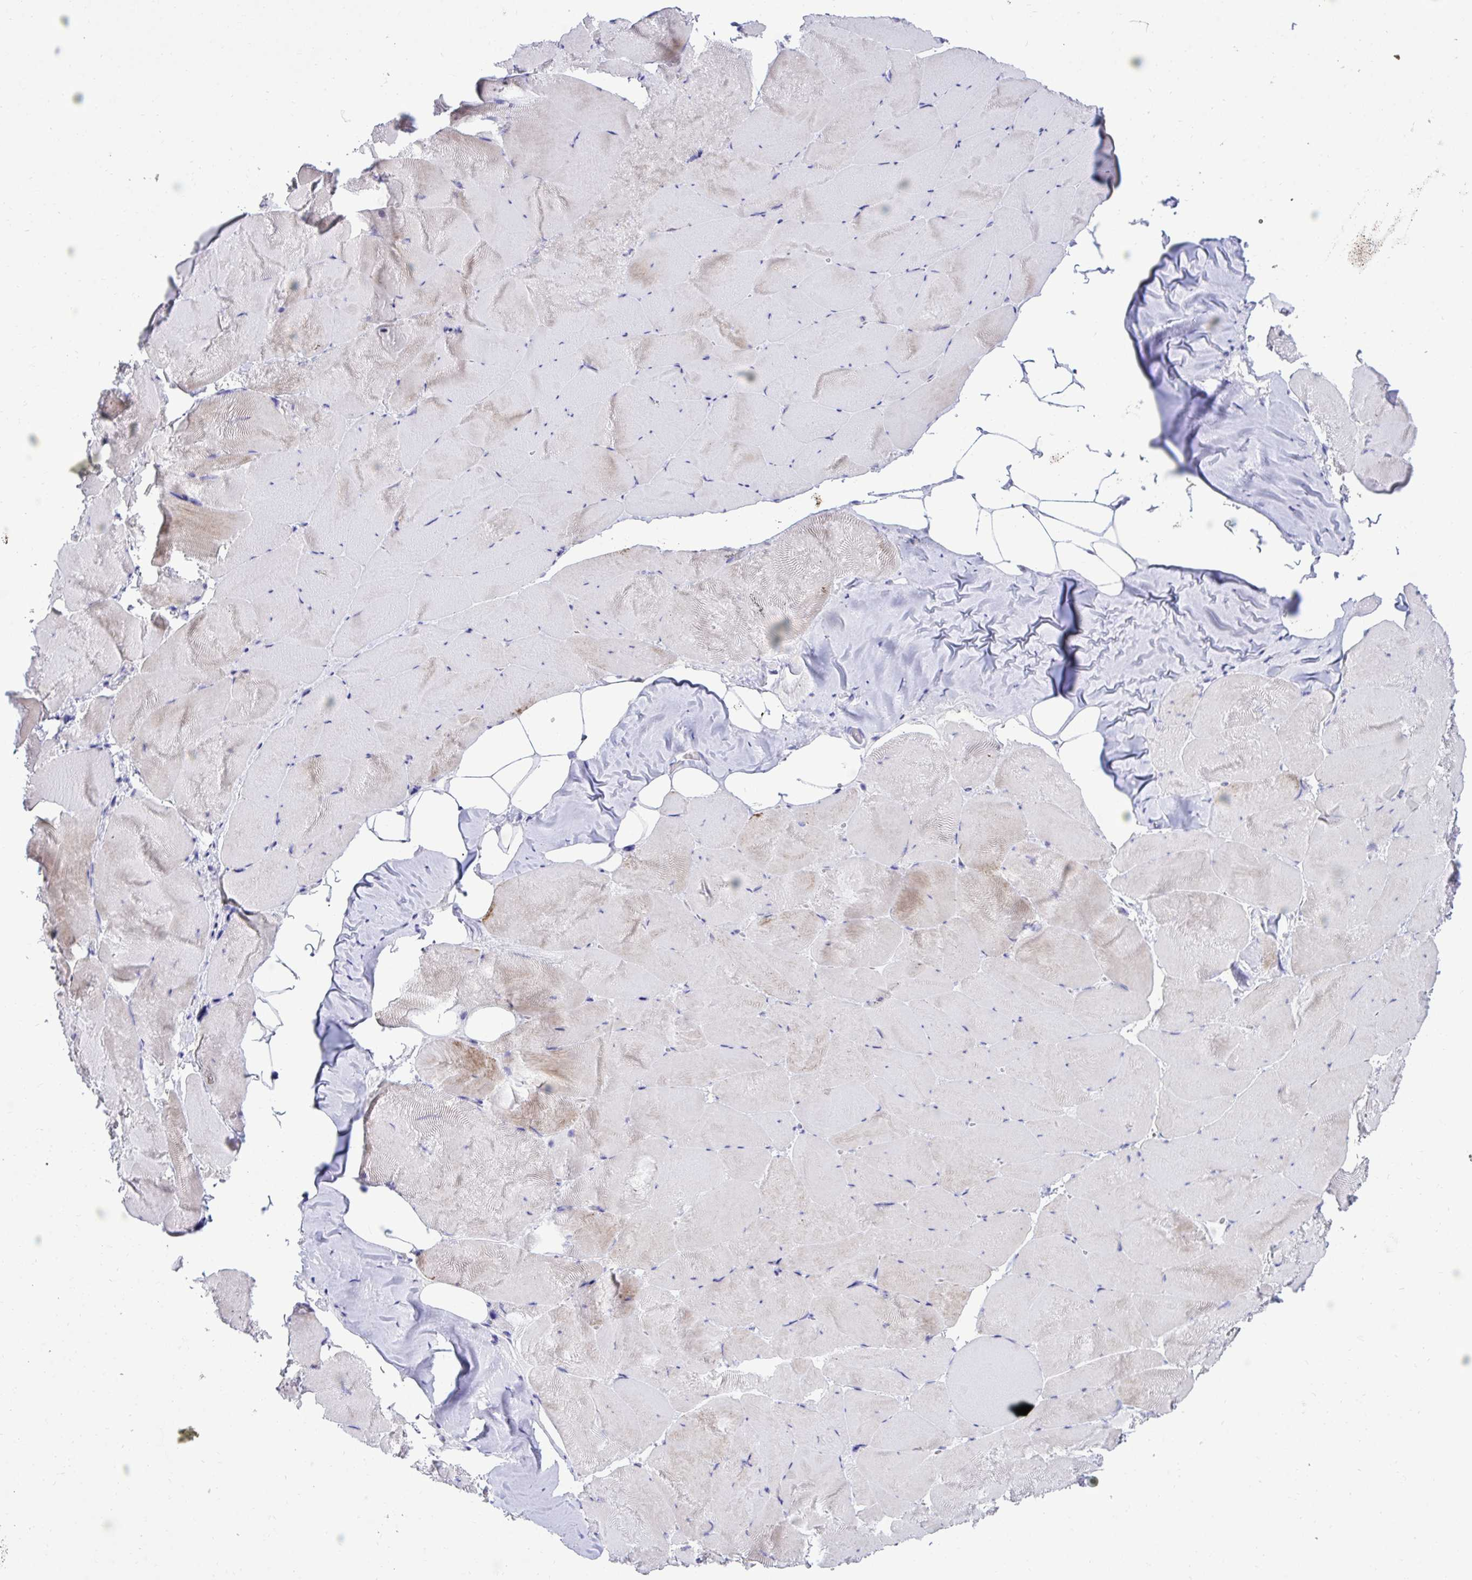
{"staining": {"intensity": "negative", "quantity": "none", "location": "none"}, "tissue": "skeletal muscle", "cell_type": "Myocytes", "image_type": "normal", "snomed": [{"axis": "morphology", "description": "Normal tissue, NOS"}, {"axis": "topography", "description": "Skeletal muscle"}], "caption": "This is an immunohistochemistry (IHC) micrograph of benign skeletal muscle. There is no positivity in myocytes.", "gene": "TMCO5A", "patient": {"sex": "female", "age": 64}}